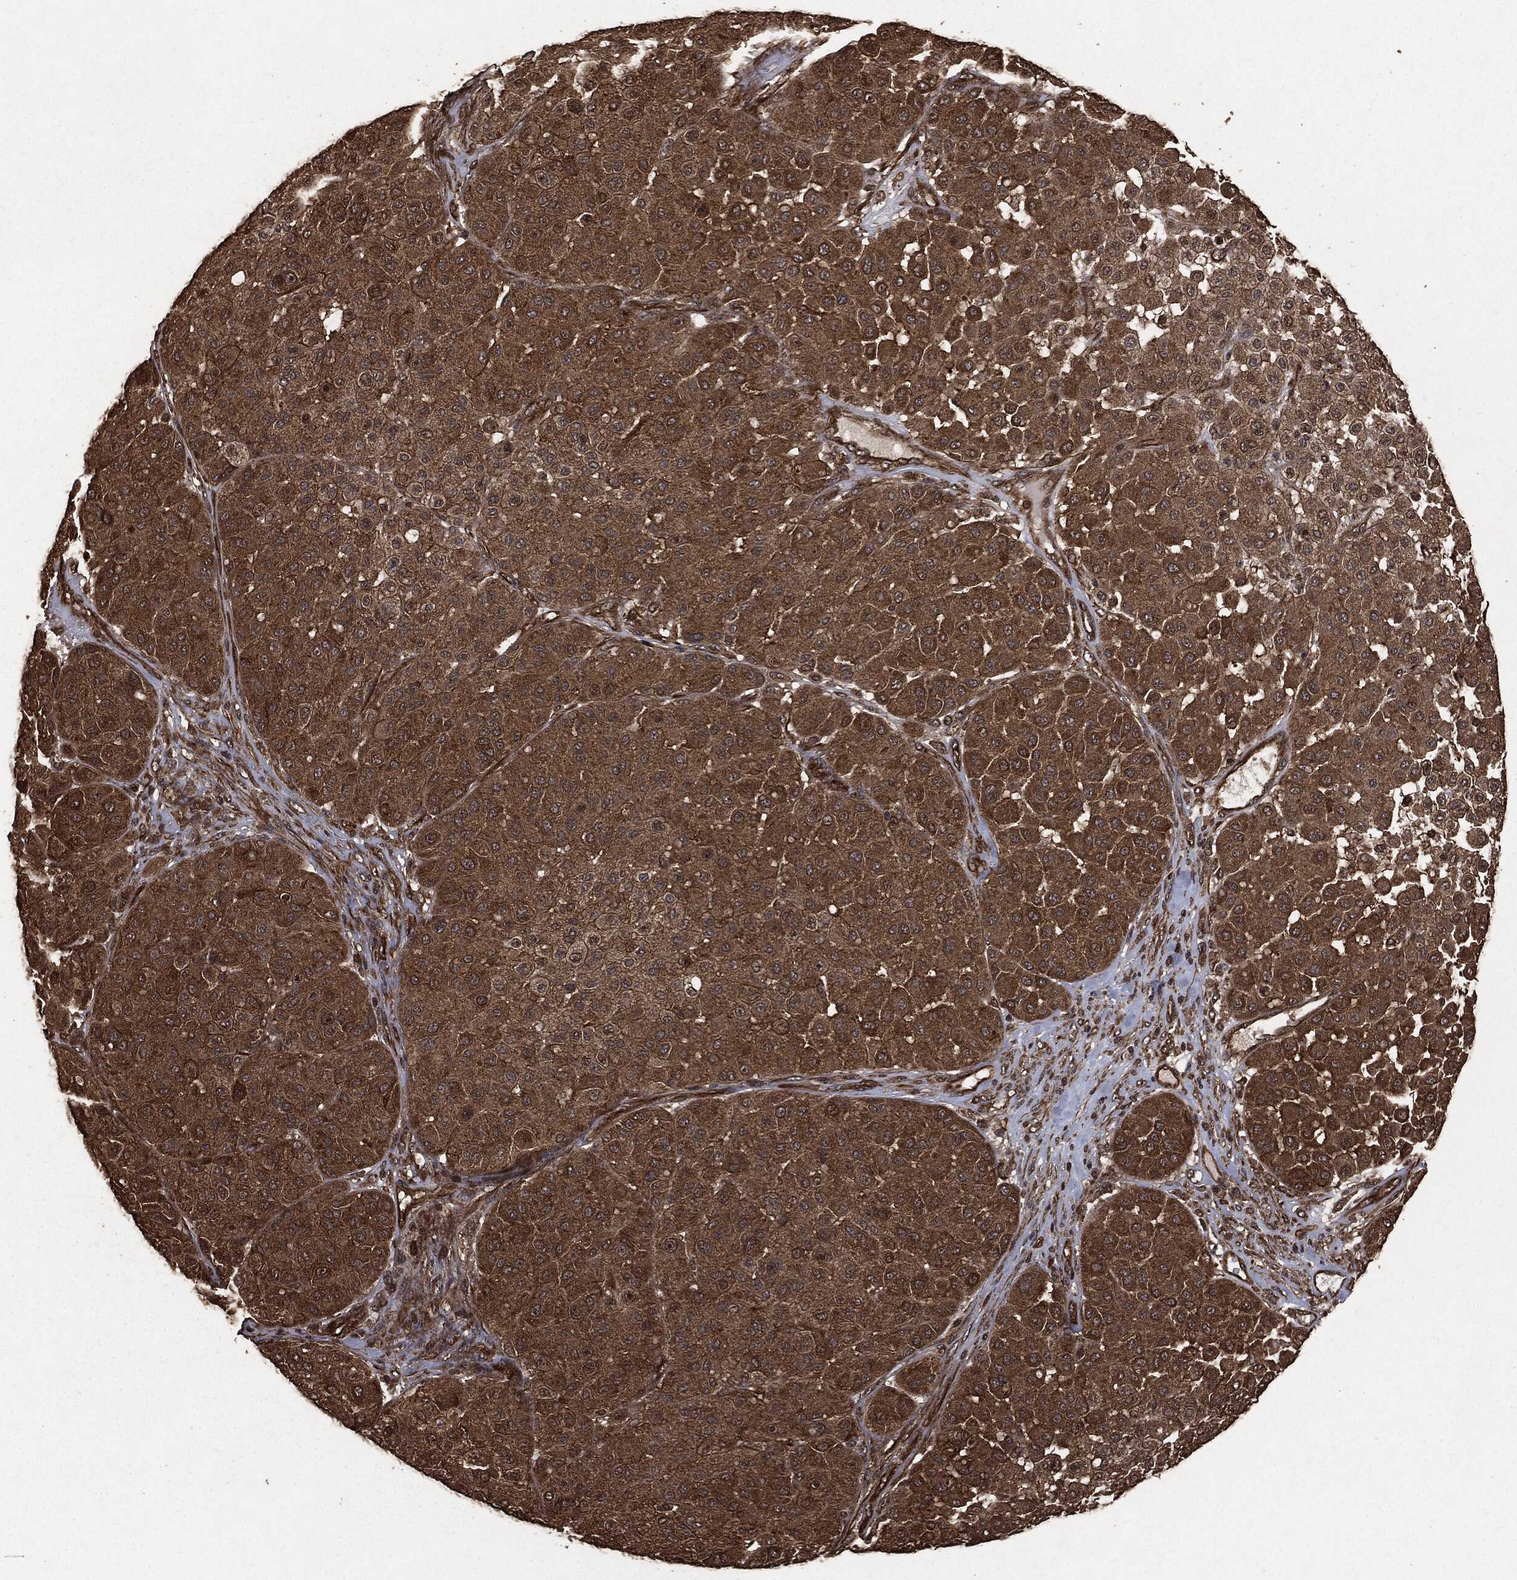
{"staining": {"intensity": "strong", "quantity": "<25%", "location": "cytoplasmic/membranous"}, "tissue": "melanoma", "cell_type": "Tumor cells", "image_type": "cancer", "snomed": [{"axis": "morphology", "description": "Malignant melanoma, Metastatic site"}, {"axis": "topography", "description": "Smooth muscle"}], "caption": "The photomicrograph shows immunohistochemical staining of melanoma. There is strong cytoplasmic/membranous expression is present in approximately <25% of tumor cells.", "gene": "HRAS", "patient": {"sex": "male", "age": 41}}